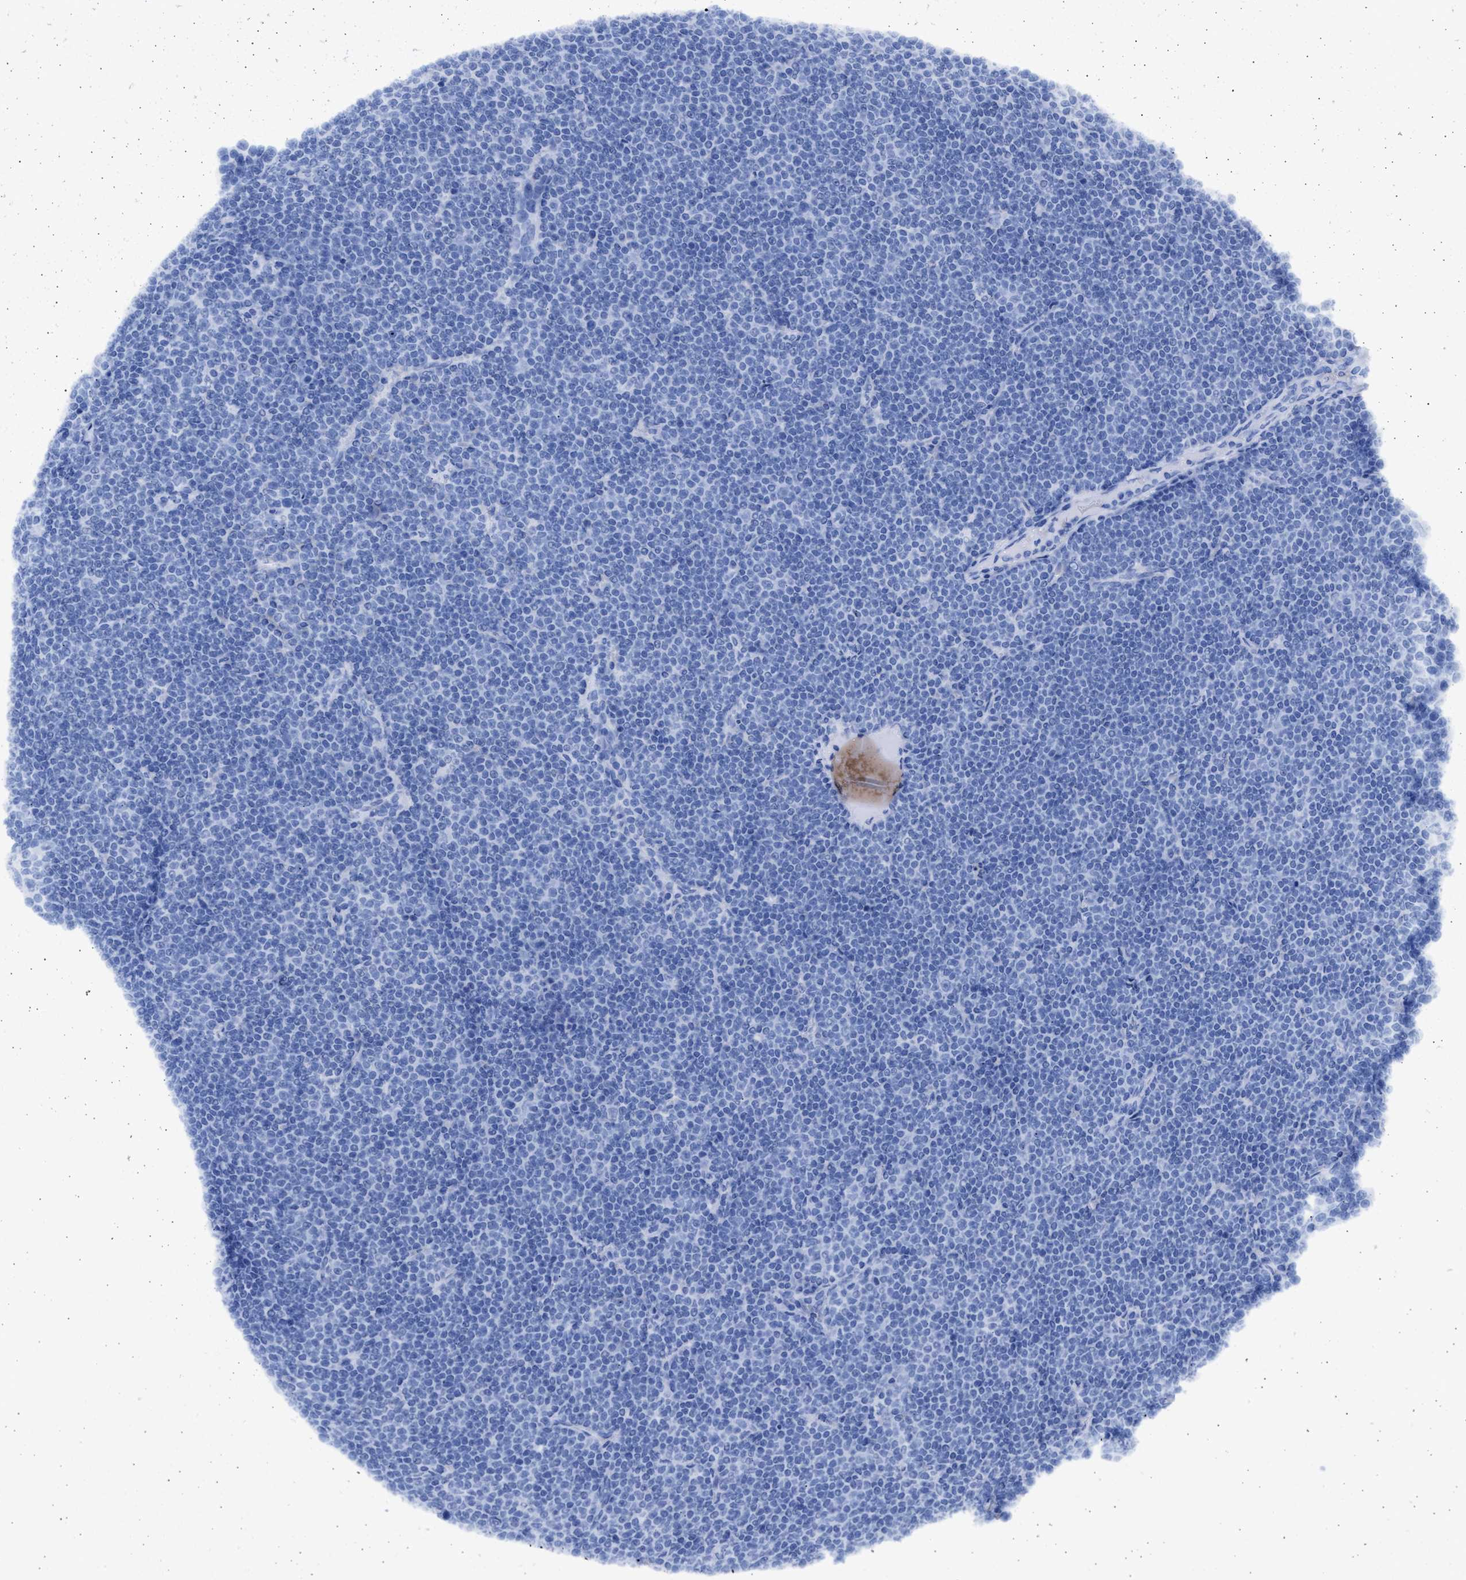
{"staining": {"intensity": "negative", "quantity": "none", "location": "none"}, "tissue": "lymphoma", "cell_type": "Tumor cells", "image_type": "cancer", "snomed": [{"axis": "morphology", "description": "Malignant lymphoma, non-Hodgkin's type, Low grade"}, {"axis": "topography", "description": "Lymph node"}], "caption": "An image of human low-grade malignant lymphoma, non-Hodgkin's type is negative for staining in tumor cells. Brightfield microscopy of immunohistochemistry stained with DAB (brown) and hematoxylin (blue), captured at high magnification.", "gene": "ALDOC", "patient": {"sex": "female", "age": 67}}